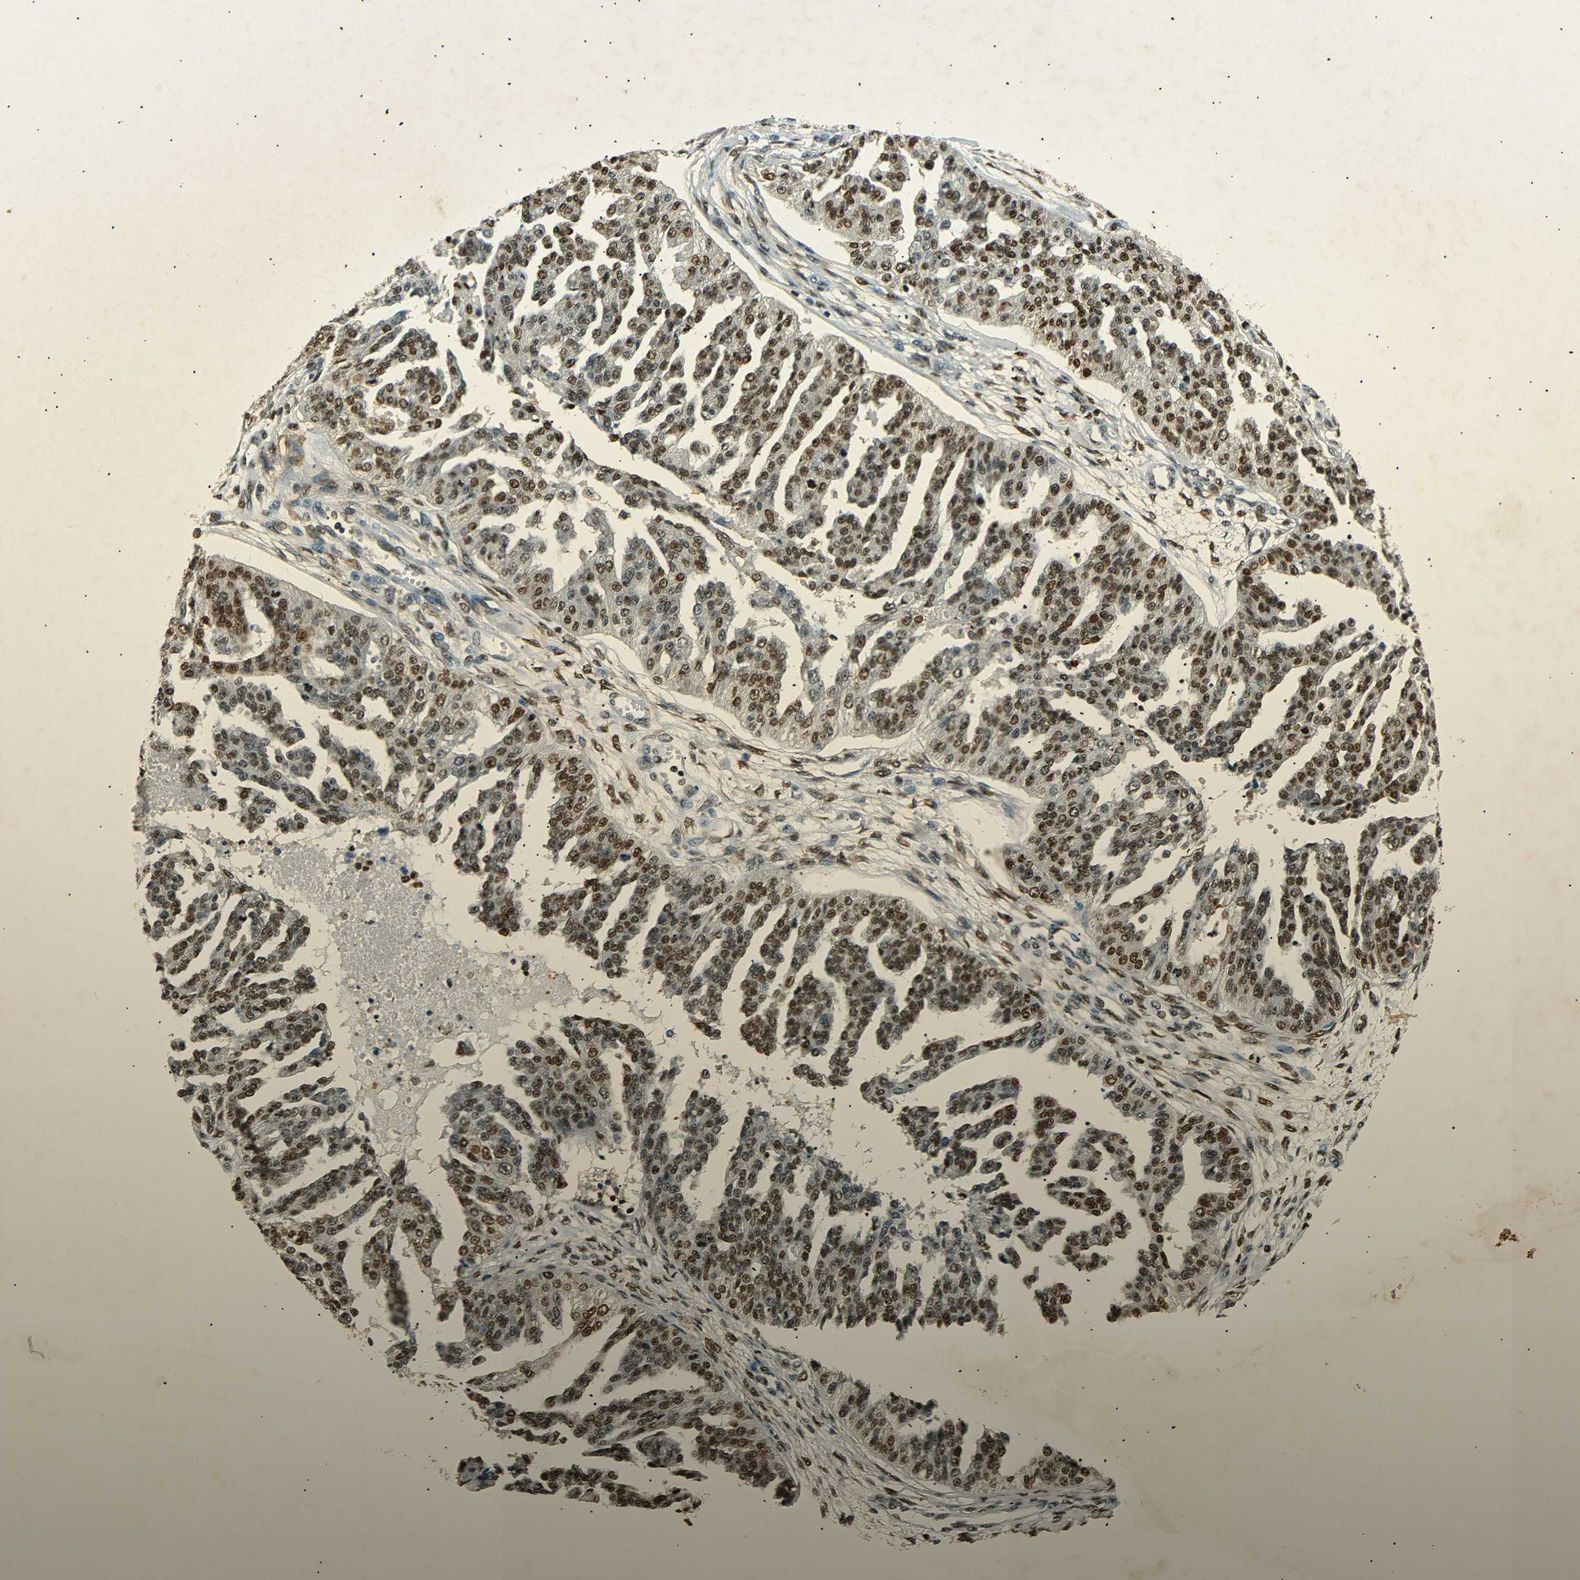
{"staining": {"intensity": "strong", "quantity": ">75%", "location": "nuclear"}, "tissue": "ovarian cancer", "cell_type": "Tumor cells", "image_type": "cancer", "snomed": [{"axis": "morphology", "description": "Cystadenocarcinoma, serous, NOS"}, {"axis": "topography", "description": "Ovary"}], "caption": "Protein expression by immunohistochemistry (IHC) demonstrates strong nuclear expression in about >75% of tumor cells in serous cystadenocarcinoma (ovarian).", "gene": "HMGN1", "patient": {"sex": "female", "age": 58}}